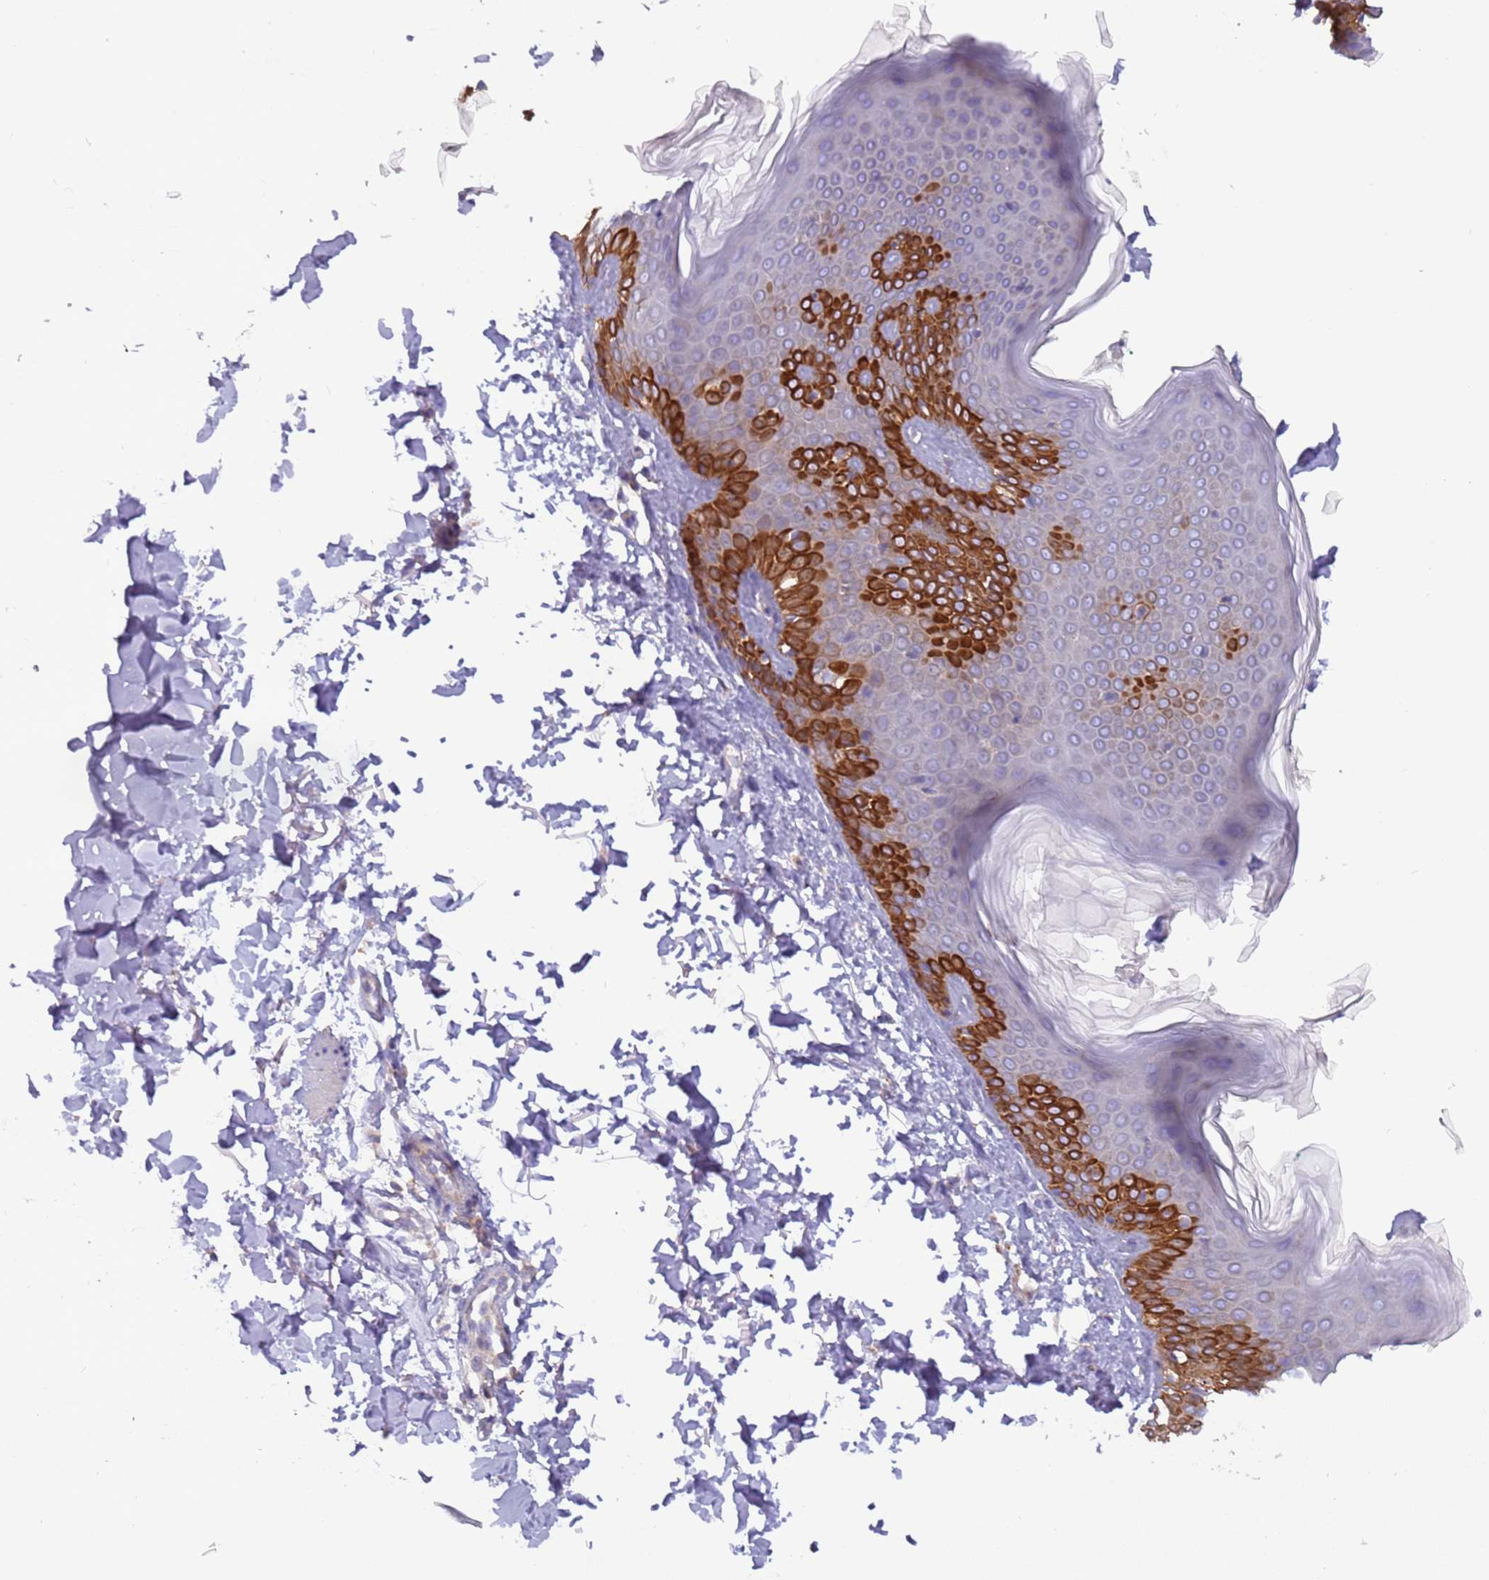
{"staining": {"intensity": "negative", "quantity": "none", "location": "none"}, "tissue": "skin", "cell_type": "Fibroblasts", "image_type": "normal", "snomed": [{"axis": "morphology", "description": "Normal tissue, NOS"}, {"axis": "topography", "description": "Skin"}], "caption": "DAB (3,3'-diaminobenzidine) immunohistochemical staining of unremarkable human skin displays no significant positivity in fibroblasts.", "gene": "UQCRQ", "patient": {"sex": "male", "age": 37}}